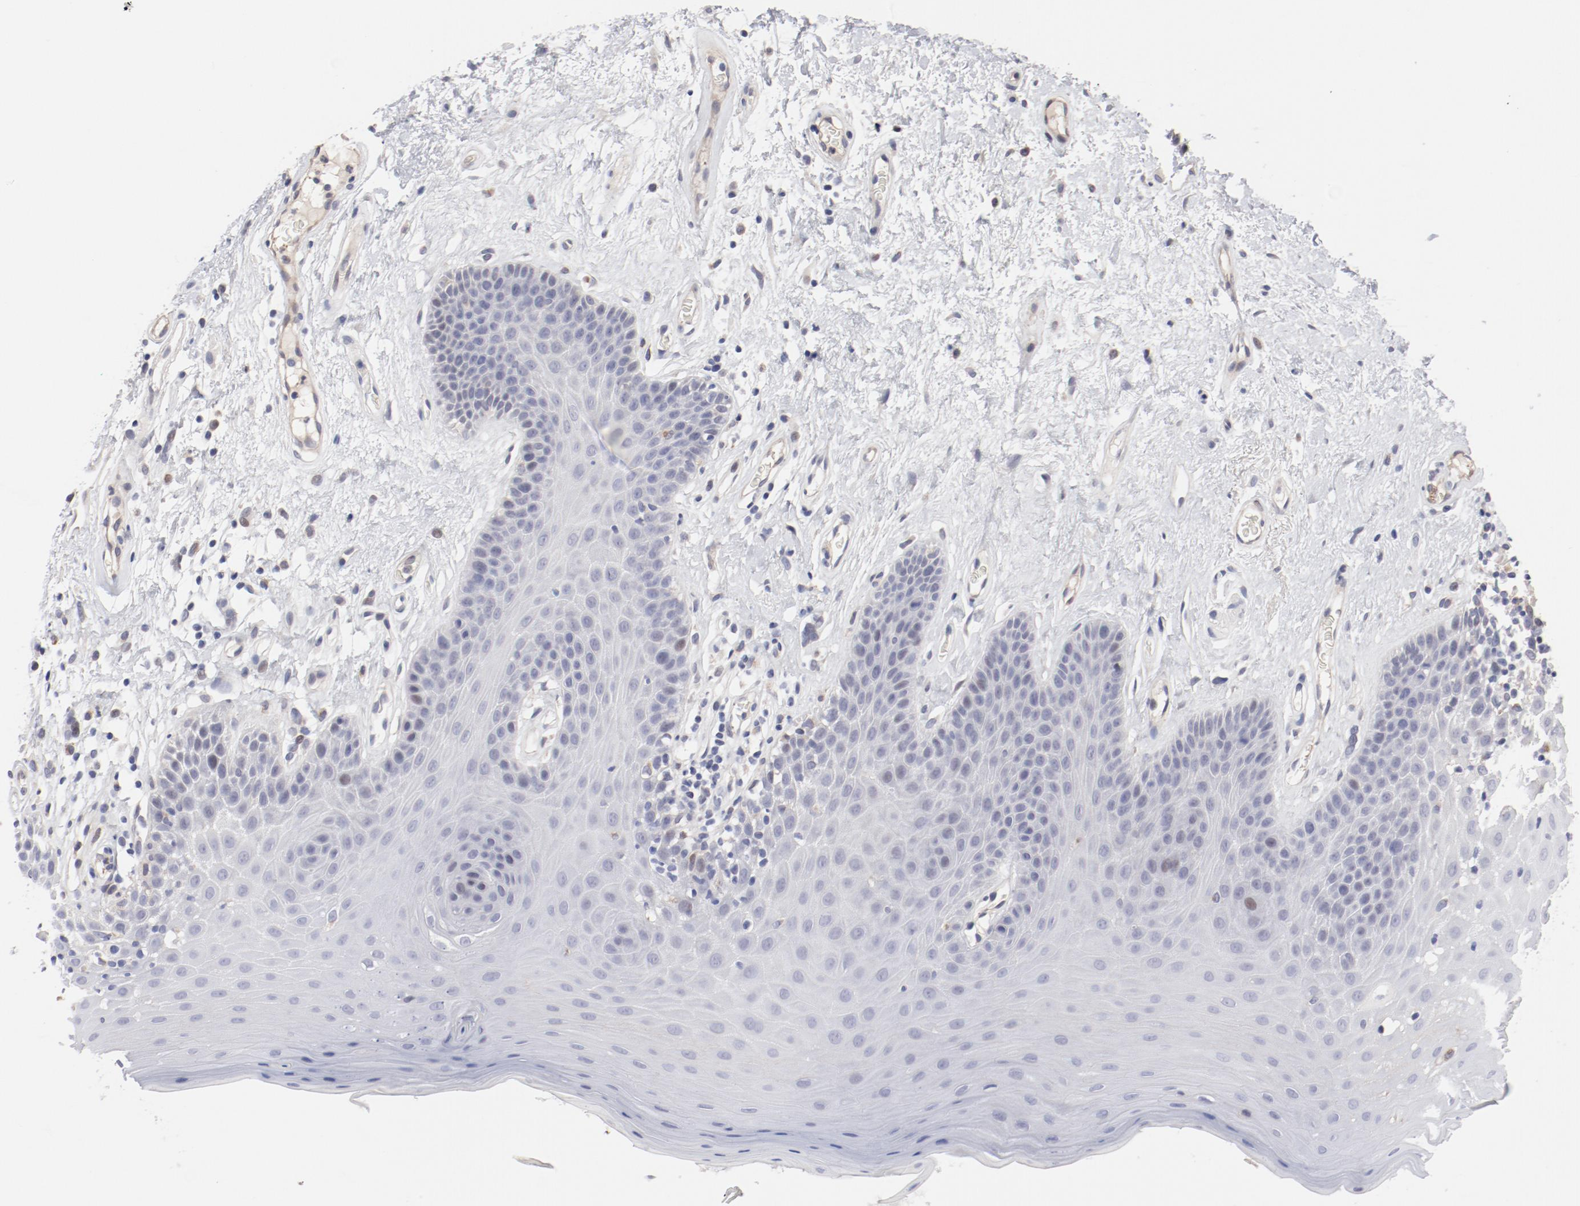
{"staining": {"intensity": "moderate", "quantity": "<25%", "location": "cytoplasmic/membranous"}, "tissue": "oral mucosa", "cell_type": "Squamous epithelial cells", "image_type": "normal", "snomed": [{"axis": "morphology", "description": "Normal tissue, NOS"}, {"axis": "morphology", "description": "Squamous cell carcinoma, NOS"}, {"axis": "topography", "description": "Skeletal muscle"}, {"axis": "topography", "description": "Oral tissue"}, {"axis": "topography", "description": "Head-Neck"}], "caption": "An image showing moderate cytoplasmic/membranous staining in about <25% of squamous epithelial cells in benign oral mucosa, as visualized by brown immunohistochemical staining.", "gene": "FSCB", "patient": {"sex": "male", "age": 71}}